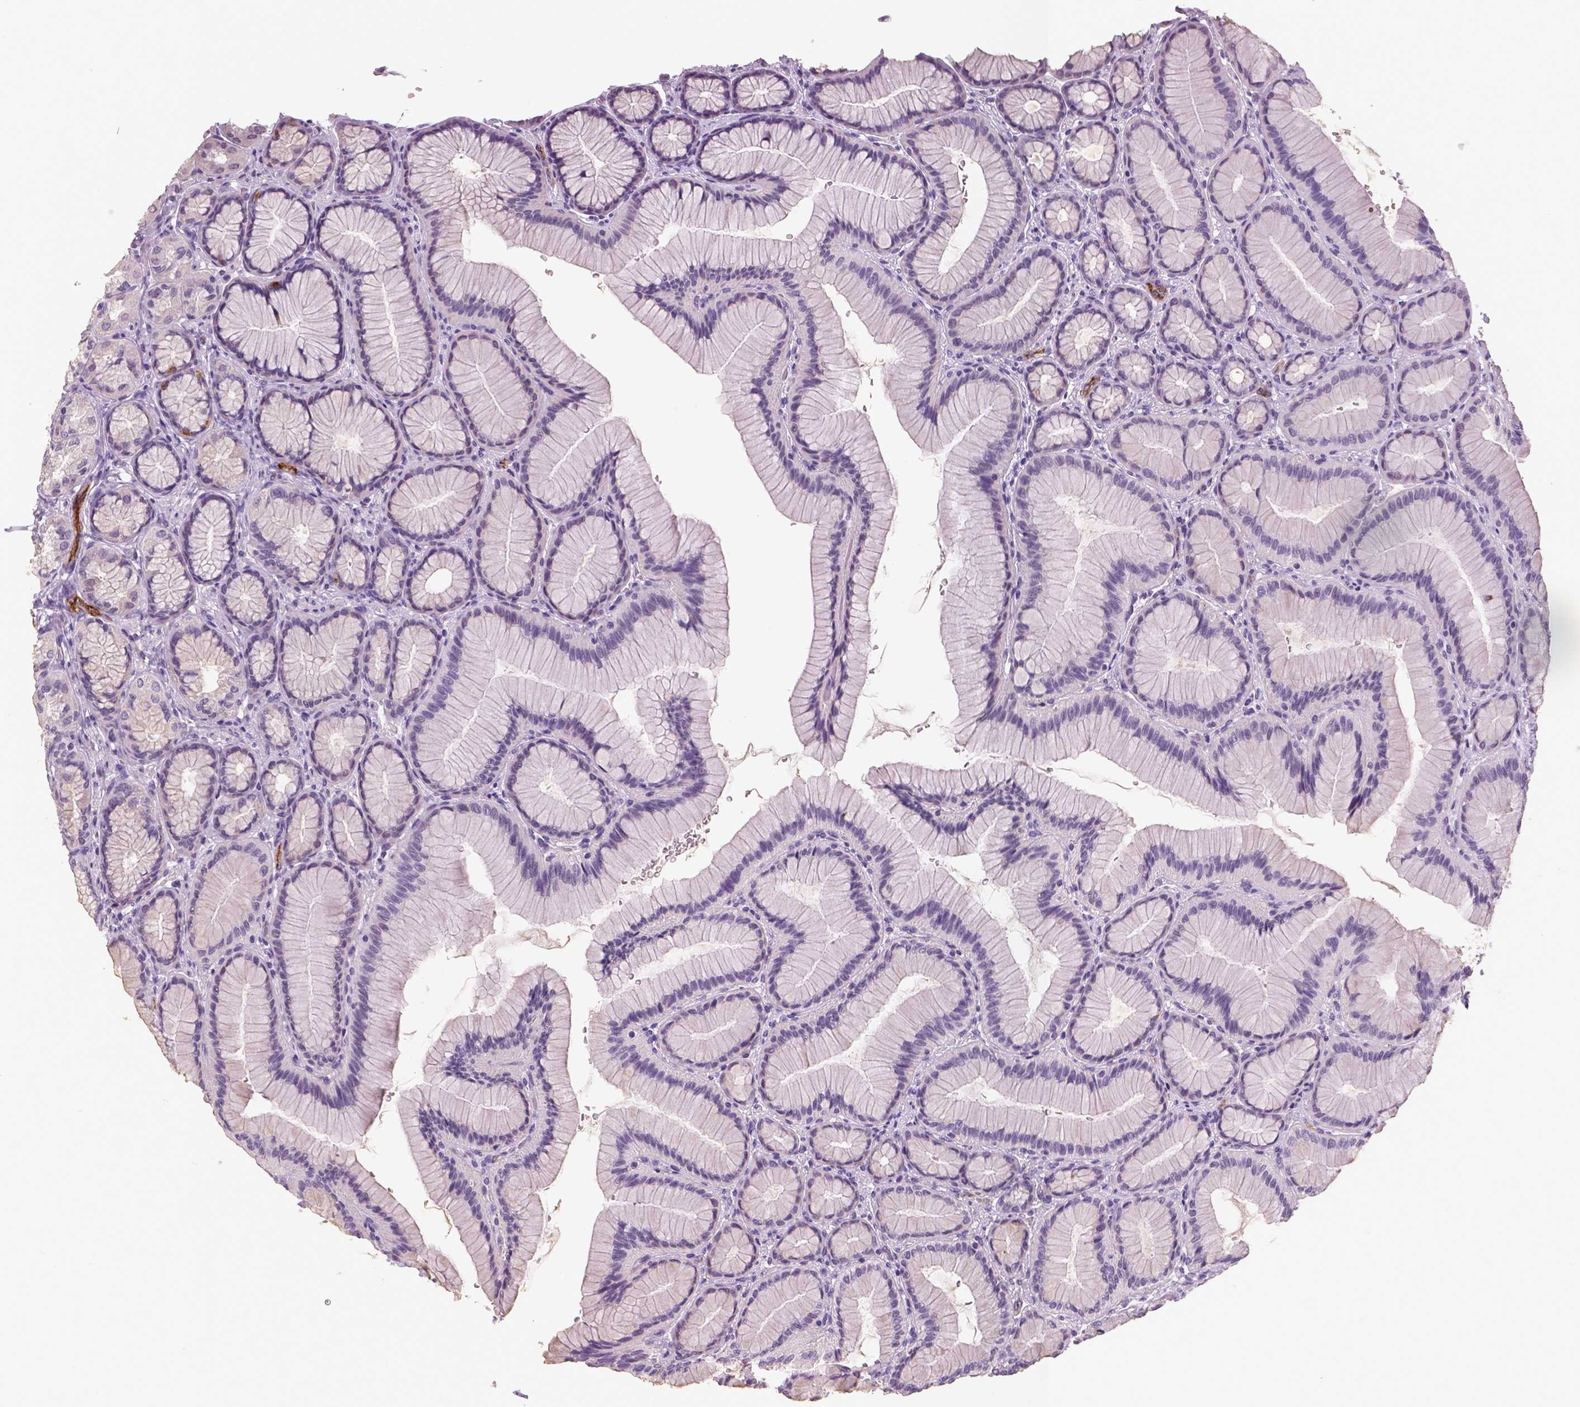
{"staining": {"intensity": "negative", "quantity": "none", "location": "none"}, "tissue": "stomach", "cell_type": "Glandular cells", "image_type": "normal", "snomed": [{"axis": "morphology", "description": "Normal tissue, NOS"}, {"axis": "morphology", "description": "Adenocarcinoma, NOS"}, {"axis": "morphology", "description": "Adenocarcinoma, High grade"}, {"axis": "topography", "description": "Stomach, upper"}, {"axis": "topography", "description": "Stomach"}], "caption": "Micrograph shows no significant protein staining in glandular cells of normal stomach. (DAB (3,3'-diaminobenzidine) immunohistochemistry with hematoxylin counter stain).", "gene": "TSPAN7", "patient": {"sex": "female", "age": 65}}